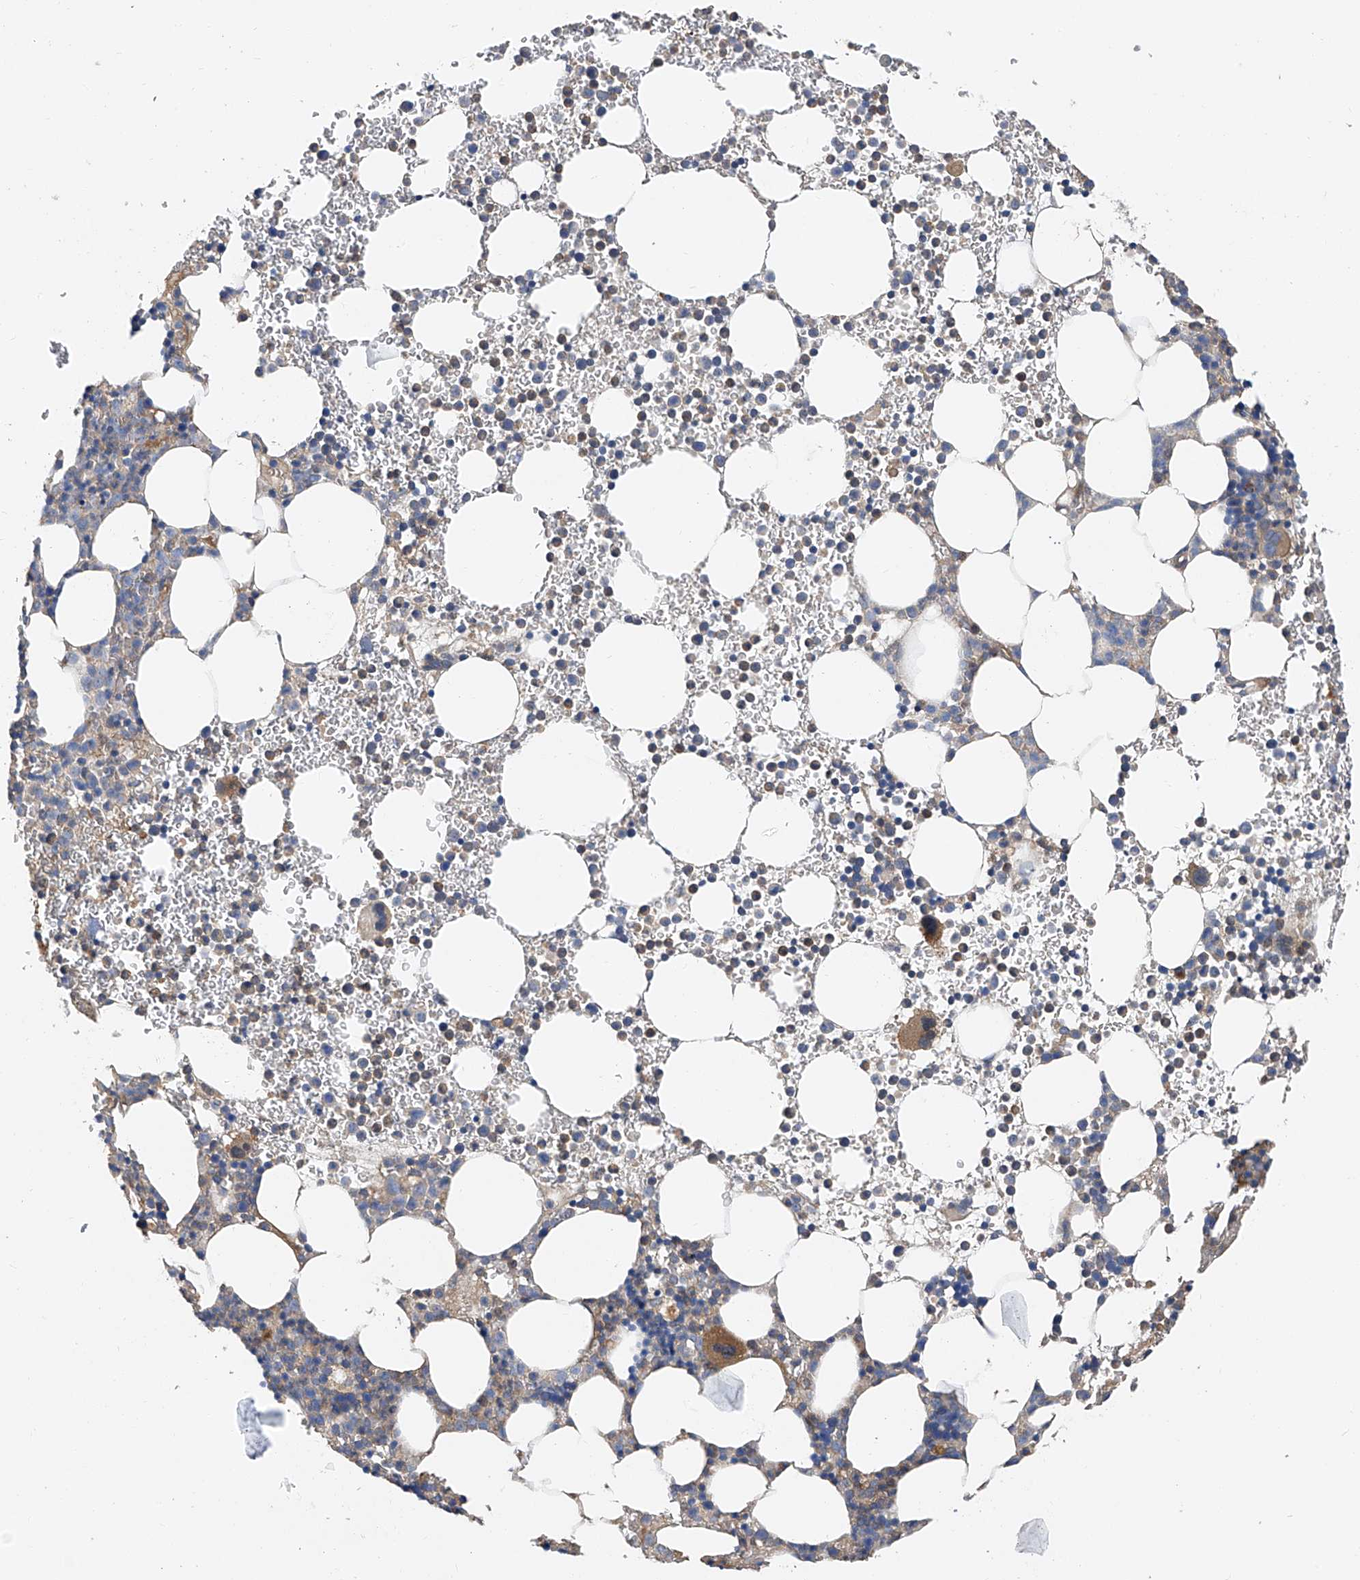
{"staining": {"intensity": "moderate", "quantity": "<25%", "location": "cytoplasmic/membranous"}, "tissue": "bone marrow", "cell_type": "Hematopoietic cells", "image_type": "normal", "snomed": [{"axis": "morphology", "description": "Normal tissue, NOS"}, {"axis": "topography", "description": "Bone marrow"}], "caption": "Unremarkable bone marrow shows moderate cytoplasmic/membranous staining in approximately <25% of hematopoietic cells.", "gene": "PTK2", "patient": {"sex": "female", "age": 78}}